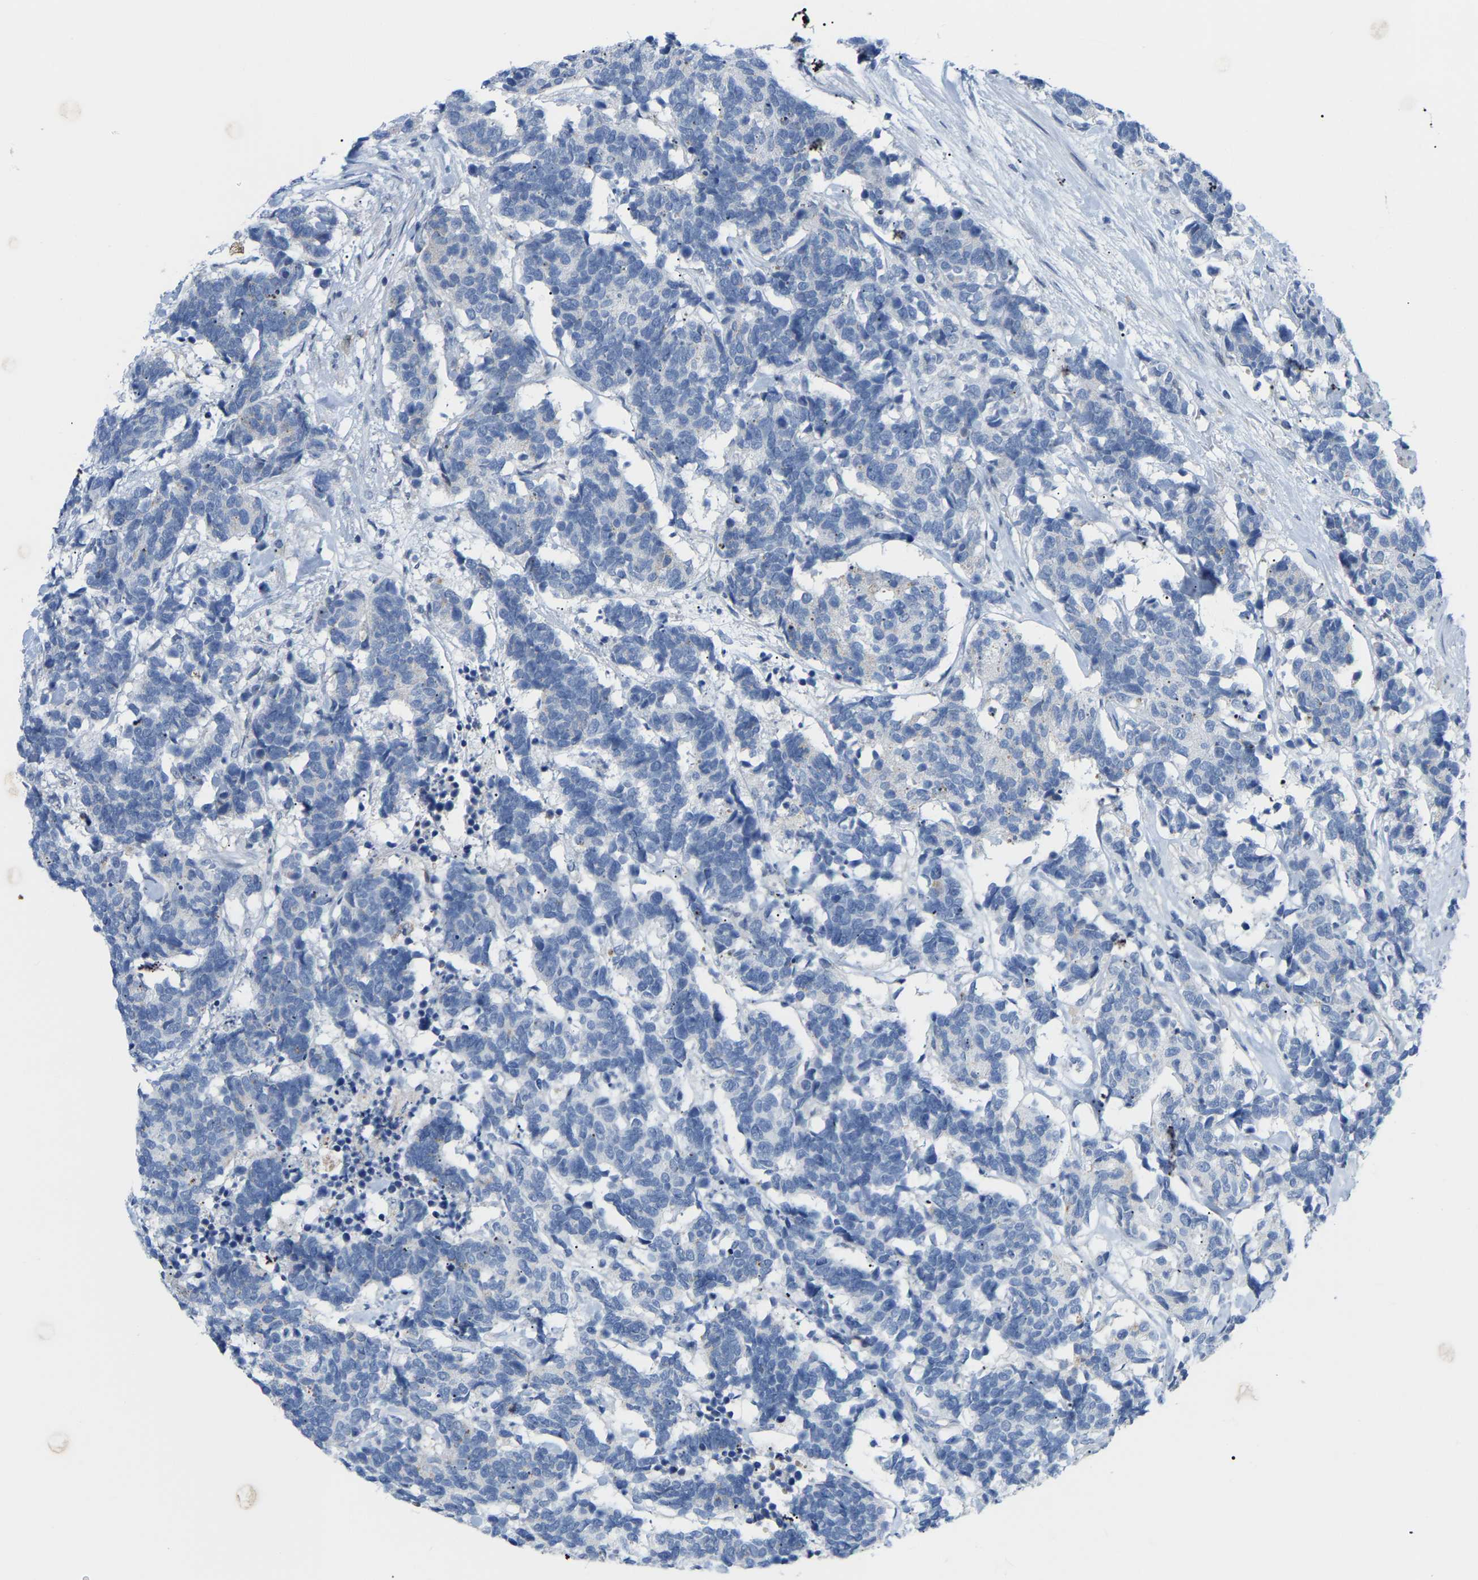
{"staining": {"intensity": "negative", "quantity": "none", "location": "none"}, "tissue": "carcinoid", "cell_type": "Tumor cells", "image_type": "cancer", "snomed": [{"axis": "morphology", "description": "Carcinoma, NOS"}, {"axis": "morphology", "description": "Carcinoid, malignant, NOS"}, {"axis": "topography", "description": "Urinary bladder"}], "caption": "There is no significant staining in tumor cells of carcinoid.", "gene": "ABTB2", "patient": {"sex": "male", "age": 57}}